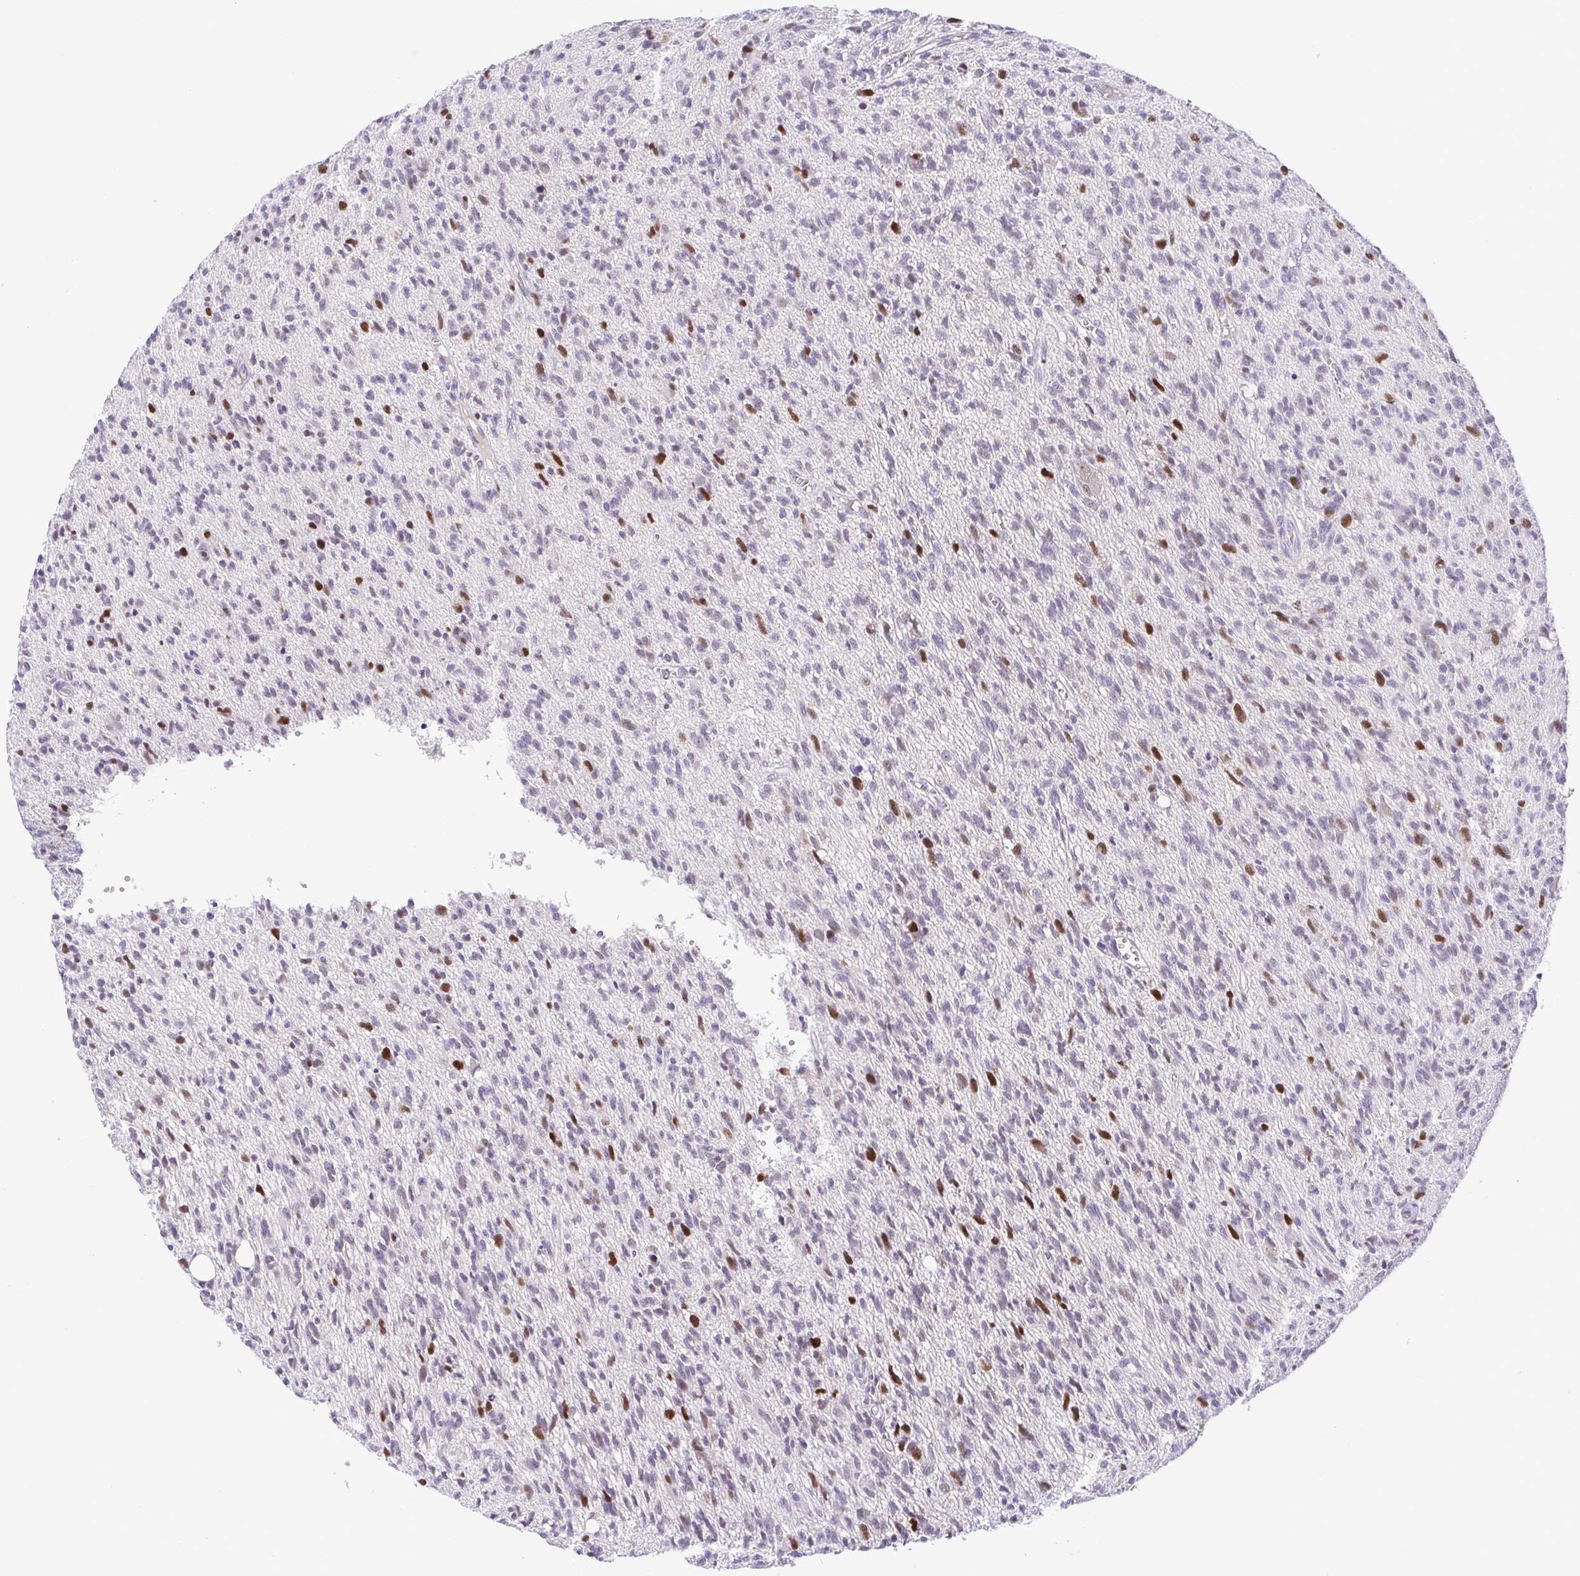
{"staining": {"intensity": "negative", "quantity": "none", "location": "none"}, "tissue": "glioma", "cell_type": "Tumor cells", "image_type": "cancer", "snomed": [{"axis": "morphology", "description": "Glioma, malignant, Low grade"}, {"axis": "topography", "description": "Brain"}], "caption": "An image of human low-grade glioma (malignant) is negative for staining in tumor cells.", "gene": "TIPIN", "patient": {"sex": "male", "age": 64}}